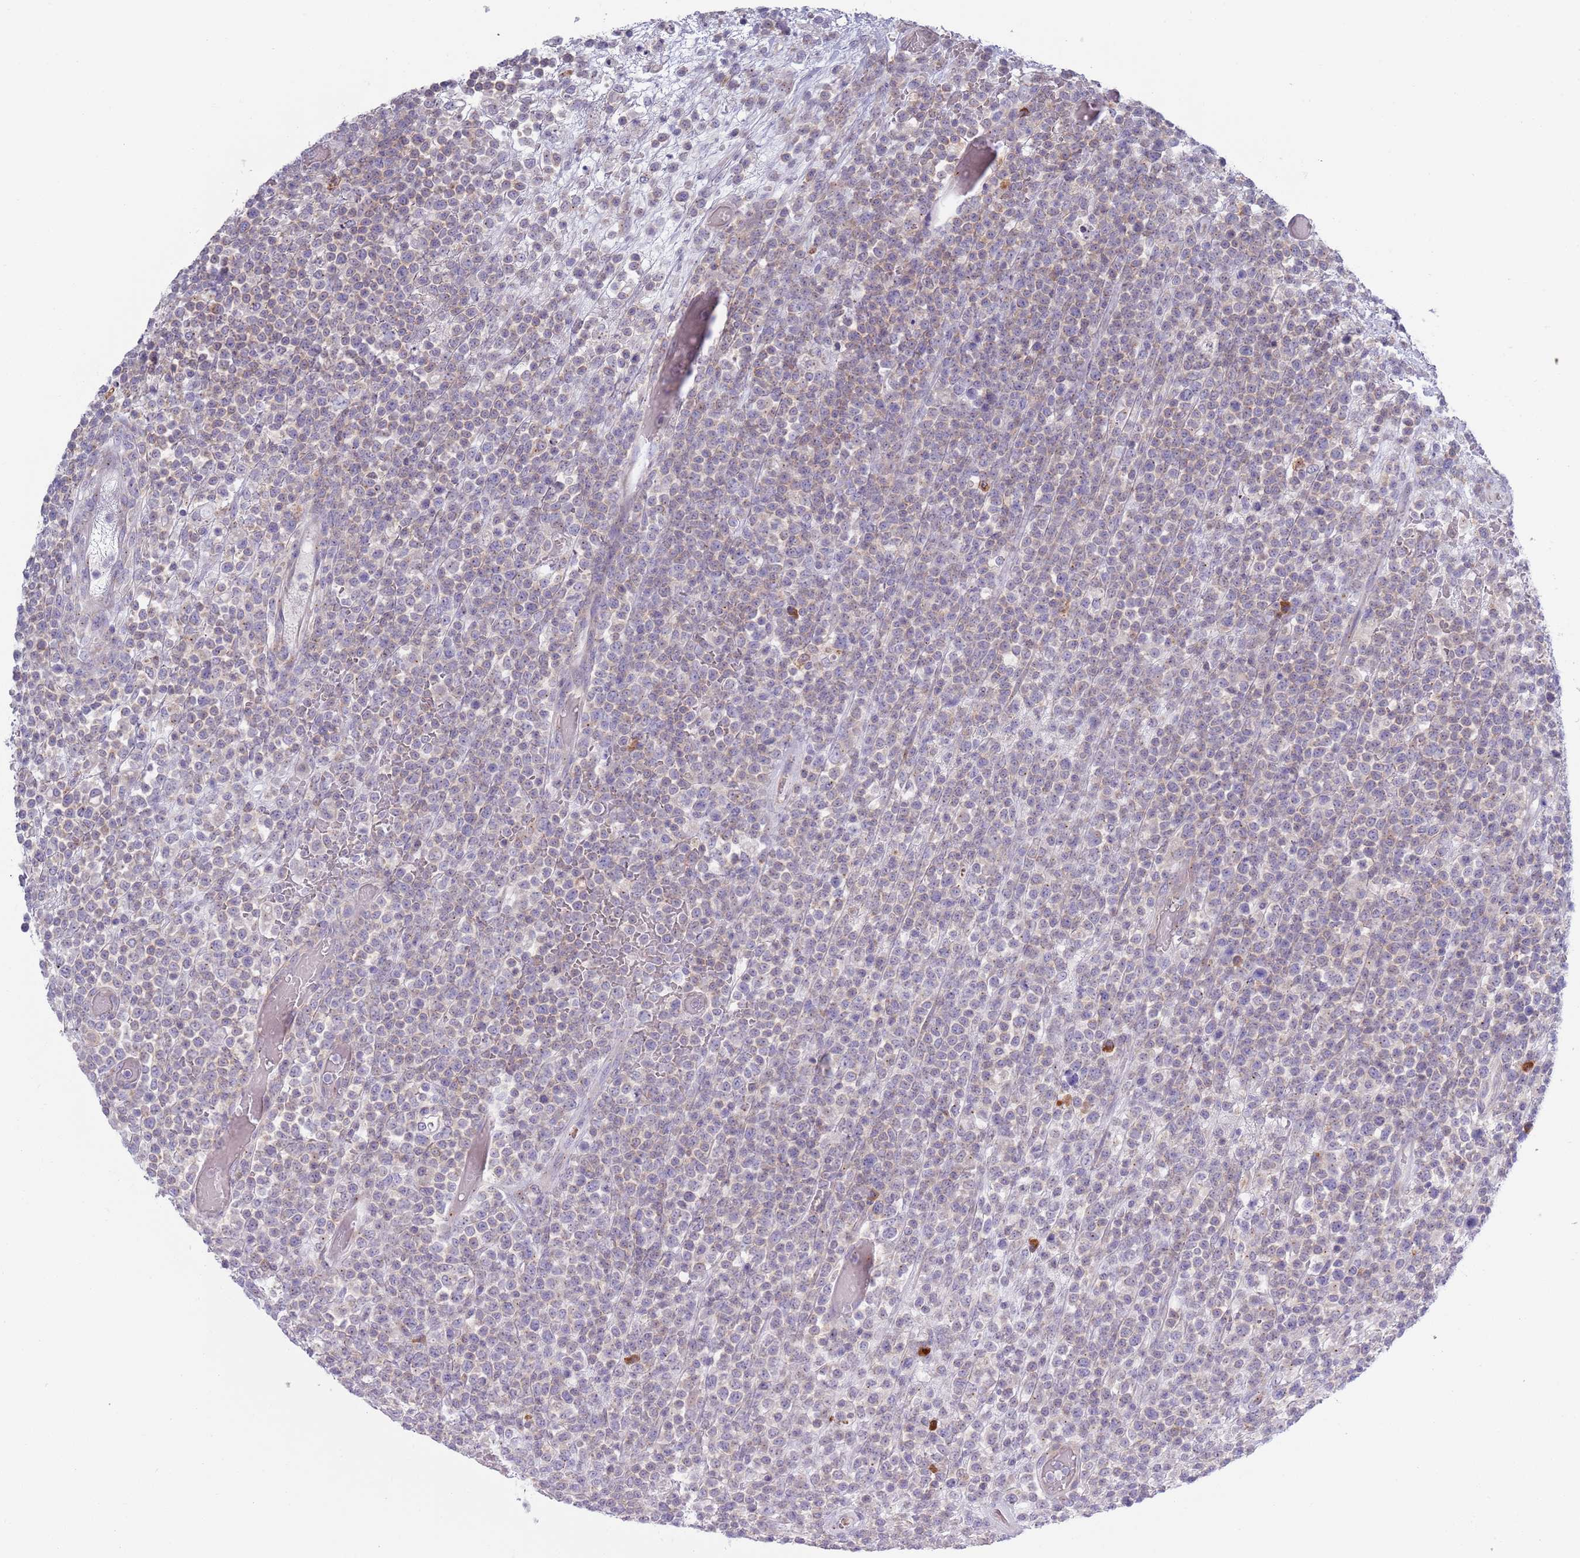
{"staining": {"intensity": "negative", "quantity": "none", "location": "none"}, "tissue": "lymphoma", "cell_type": "Tumor cells", "image_type": "cancer", "snomed": [{"axis": "morphology", "description": "Malignant lymphoma, non-Hodgkin's type, High grade"}, {"axis": "topography", "description": "Colon"}], "caption": "Immunohistochemistry (IHC) photomicrograph of neoplastic tissue: human malignant lymphoma, non-Hodgkin's type (high-grade) stained with DAB (3,3'-diaminobenzidine) shows no significant protein expression in tumor cells.", "gene": "LTB", "patient": {"sex": "female", "age": 53}}